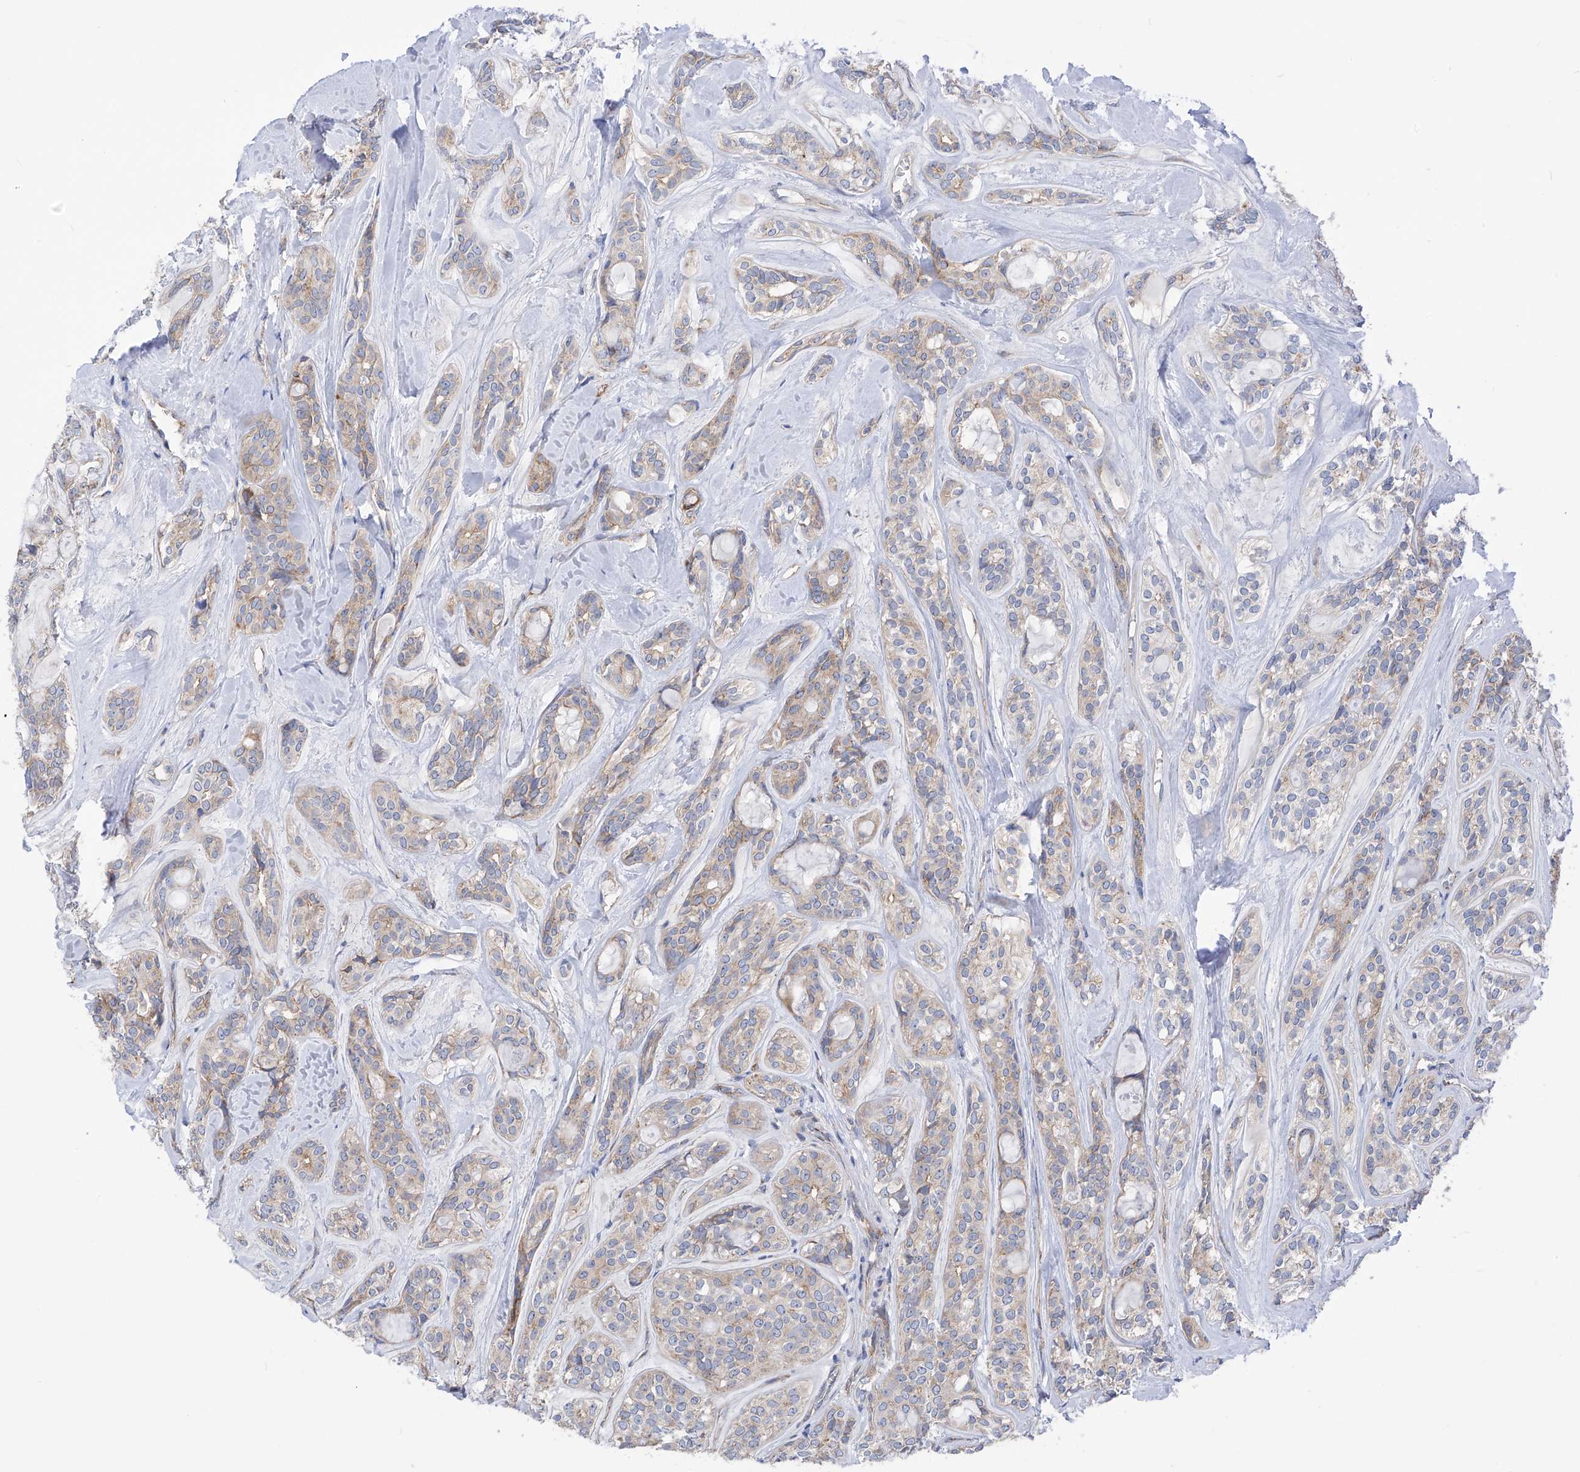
{"staining": {"intensity": "moderate", "quantity": "<25%", "location": "cytoplasmic/membranous"}, "tissue": "head and neck cancer", "cell_type": "Tumor cells", "image_type": "cancer", "snomed": [{"axis": "morphology", "description": "Adenocarcinoma, NOS"}, {"axis": "topography", "description": "Head-Neck"}], "caption": "Protein staining shows moderate cytoplasmic/membranous positivity in about <25% of tumor cells in adenocarcinoma (head and neck).", "gene": "P2RX7", "patient": {"sex": "male", "age": 66}}